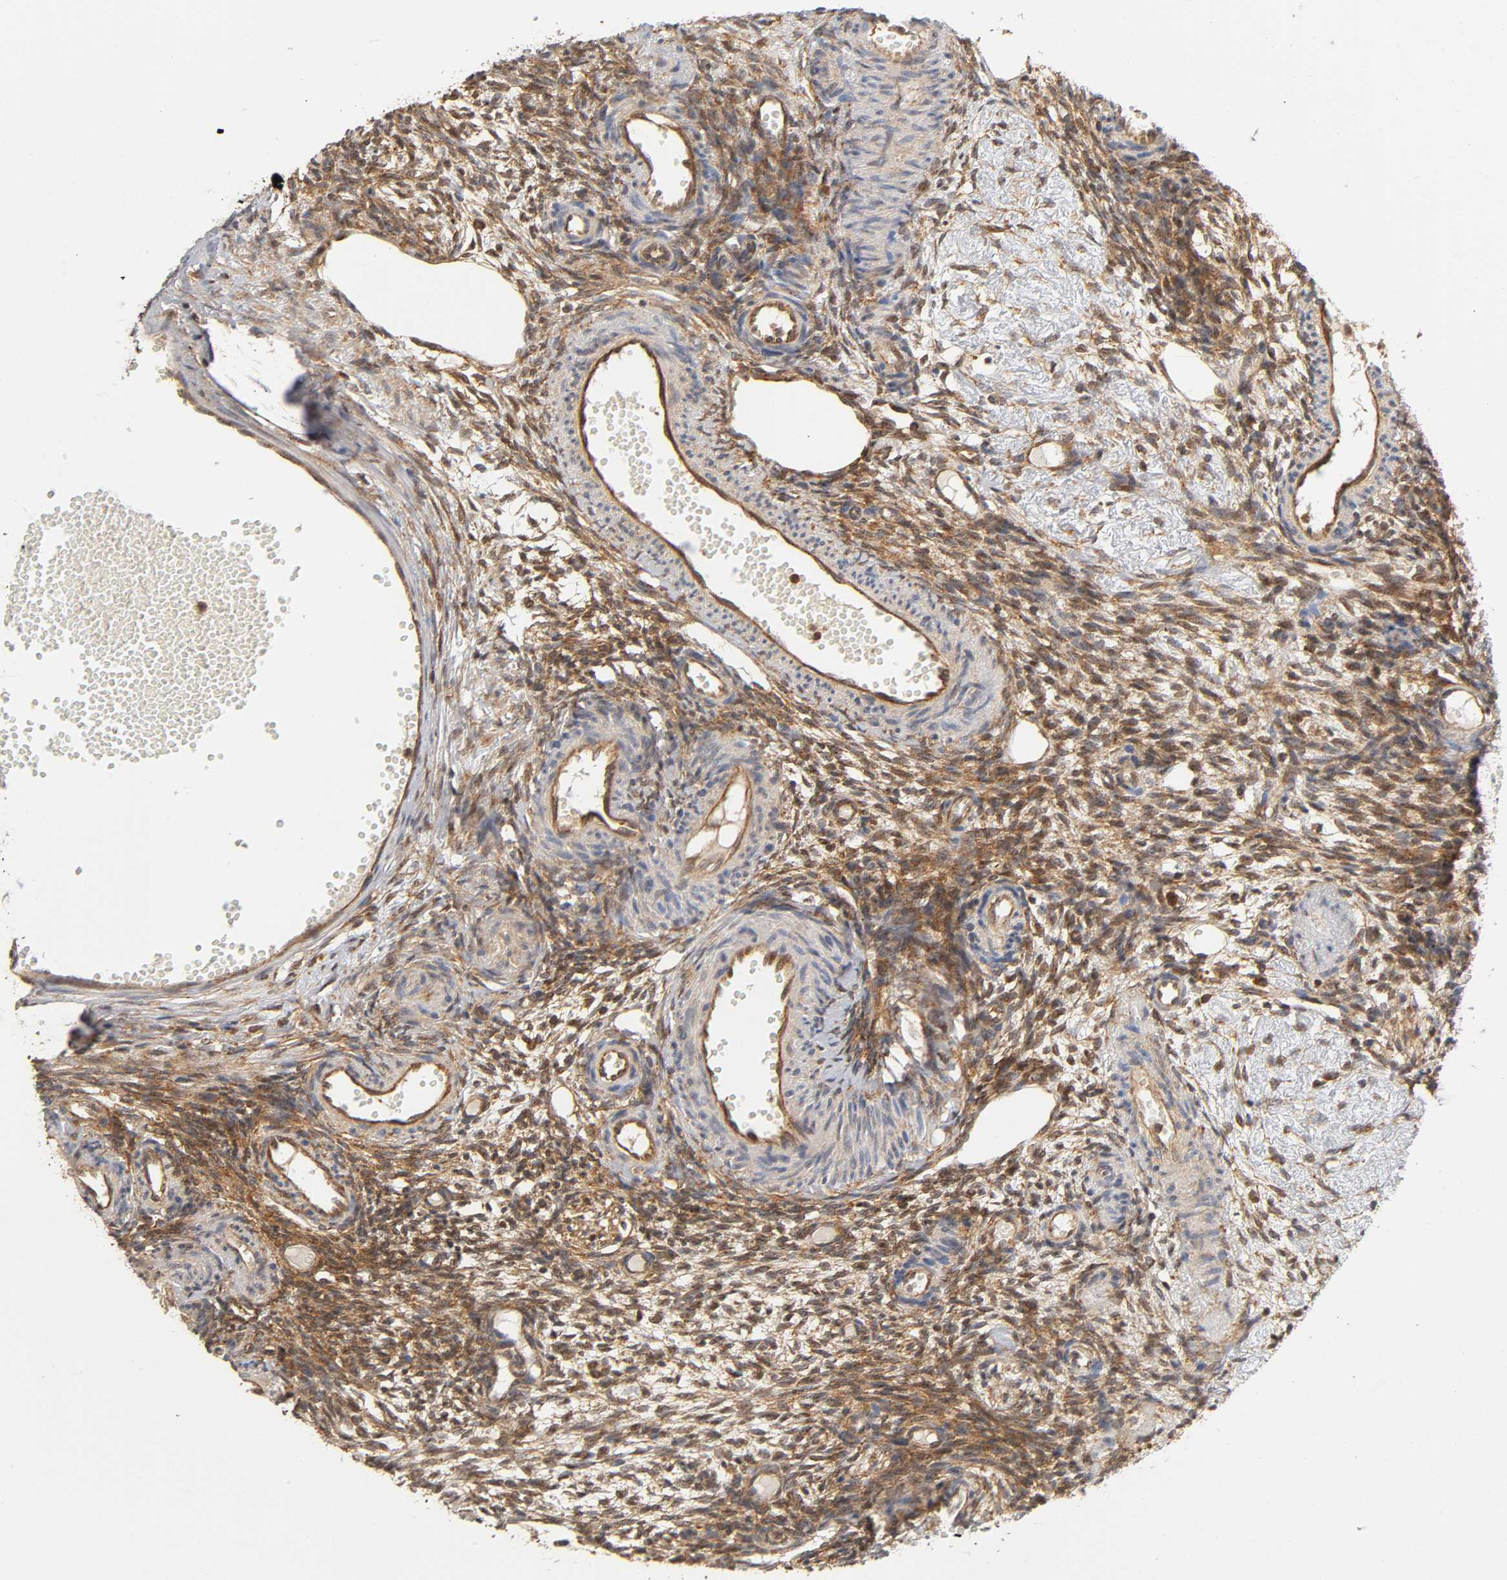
{"staining": {"intensity": "moderate", "quantity": ">75%", "location": "cytoplasmic/membranous"}, "tissue": "ovary", "cell_type": "Ovarian stroma cells", "image_type": "normal", "snomed": [{"axis": "morphology", "description": "Normal tissue, NOS"}, {"axis": "topography", "description": "Ovary"}], "caption": "An image of ovary stained for a protein exhibits moderate cytoplasmic/membranous brown staining in ovarian stroma cells. (Brightfield microscopy of DAB IHC at high magnification).", "gene": "PAFAH1B1", "patient": {"sex": "female", "age": 35}}